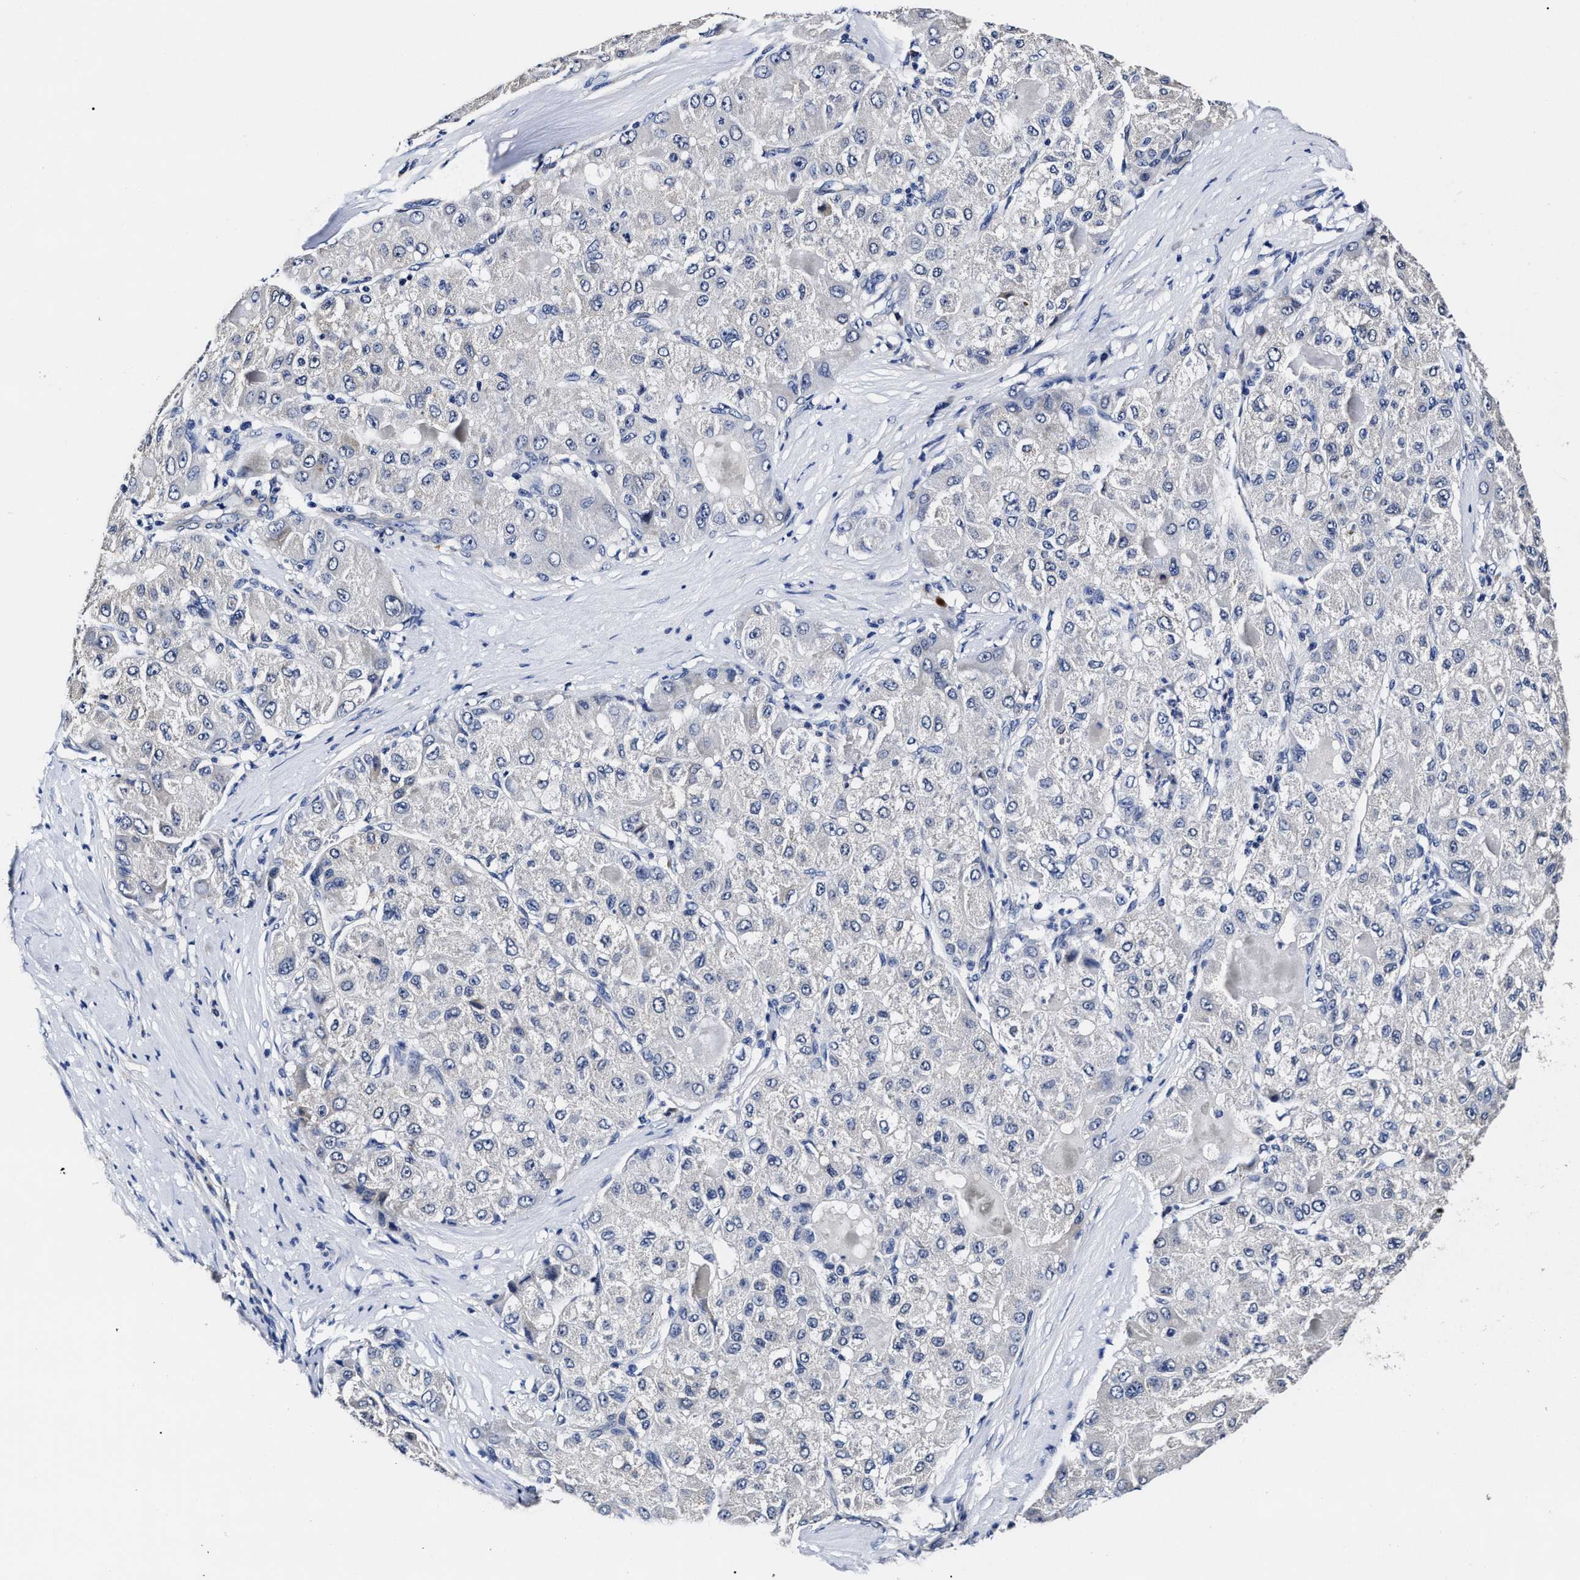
{"staining": {"intensity": "negative", "quantity": "none", "location": "none"}, "tissue": "liver cancer", "cell_type": "Tumor cells", "image_type": "cancer", "snomed": [{"axis": "morphology", "description": "Carcinoma, Hepatocellular, NOS"}, {"axis": "topography", "description": "Liver"}], "caption": "Liver hepatocellular carcinoma was stained to show a protein in brown. There is no significant expression in tumor cells.", "gene": "OLFML2A", "patient": {"sex": "male", "age": 80}}